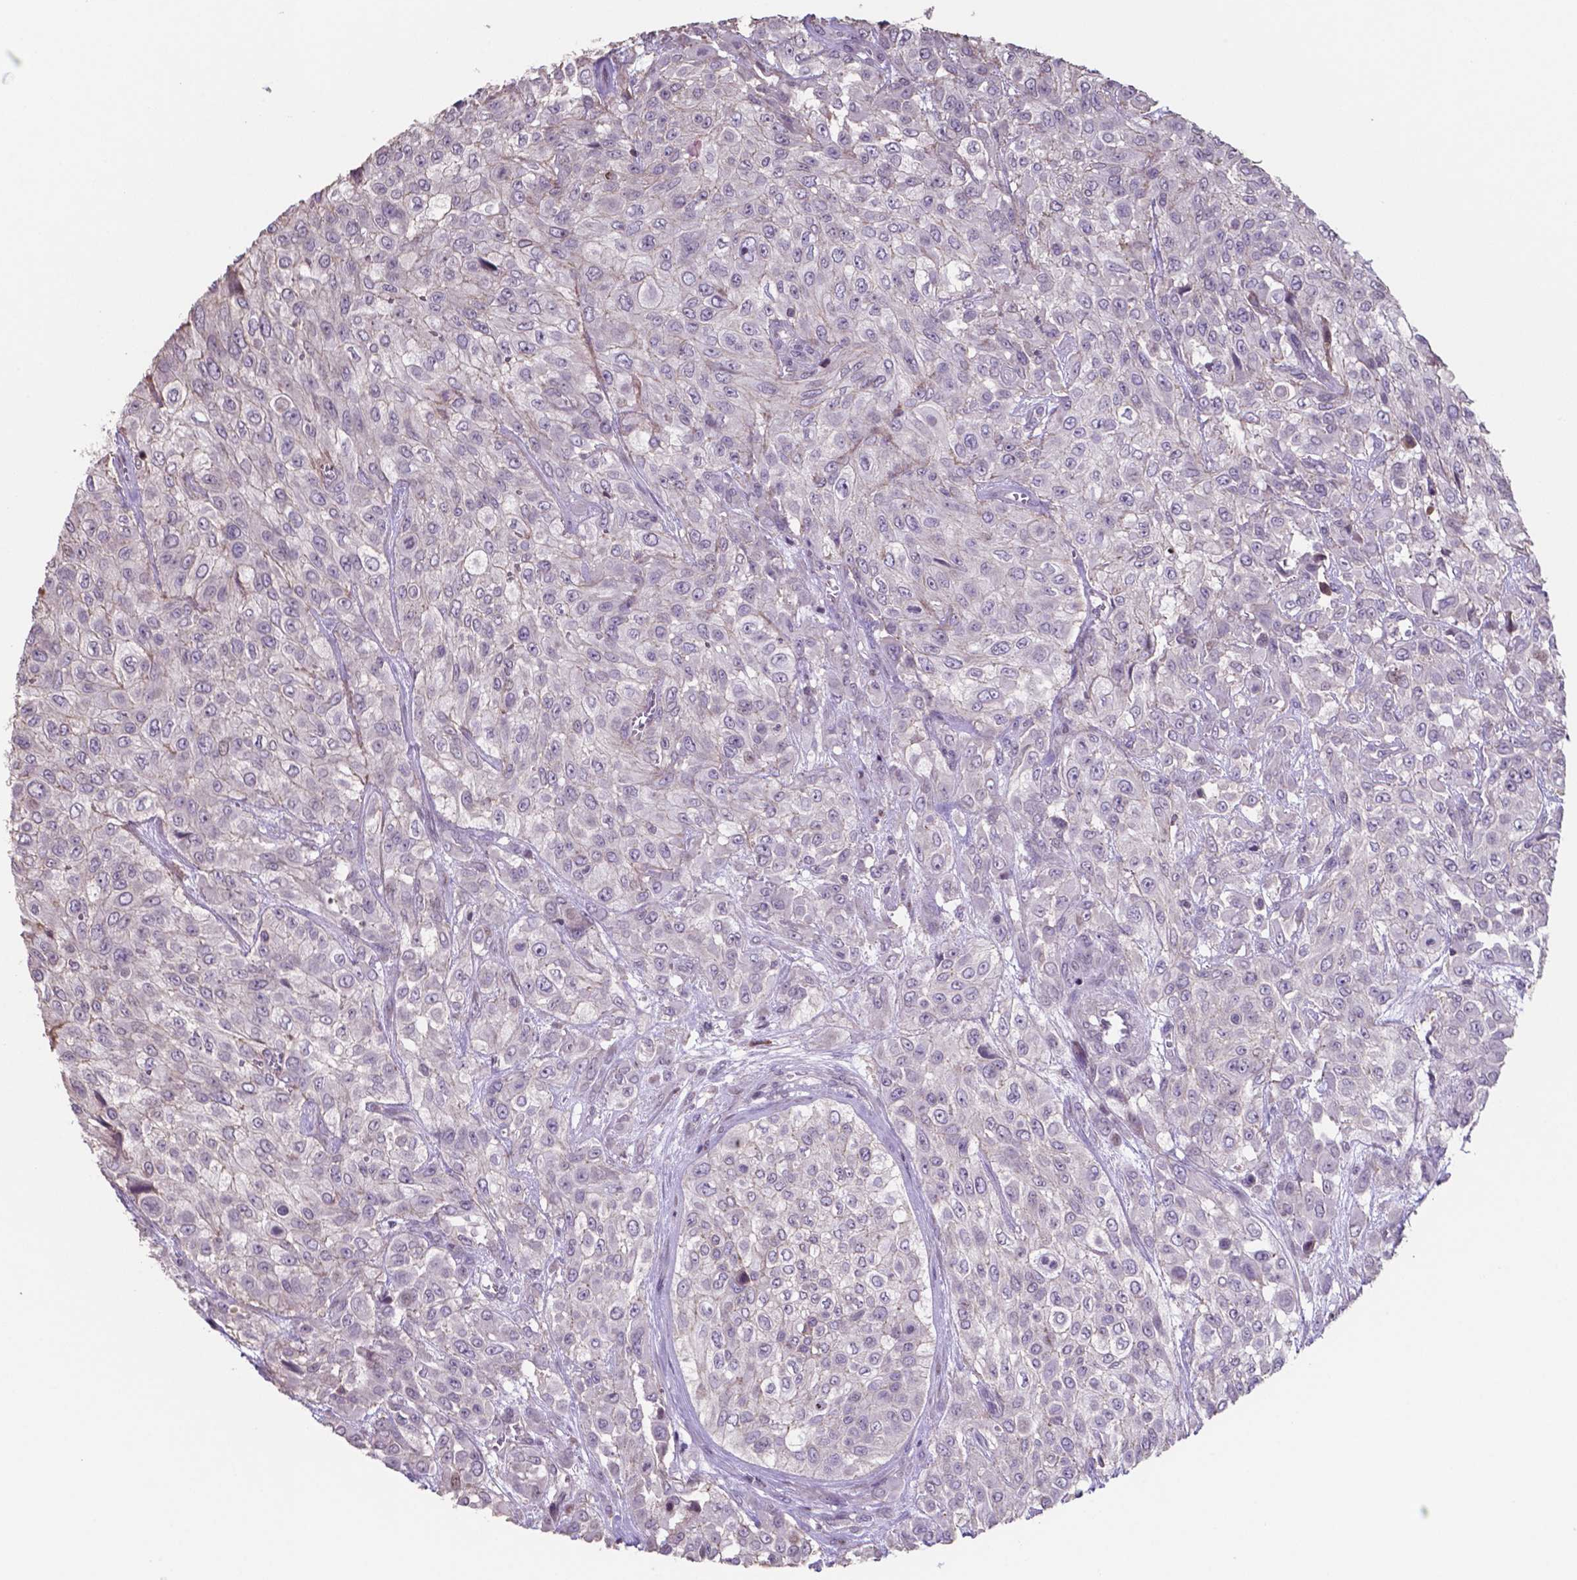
{"staining": {"intensity": "negative", "quantity": "none", "location": "none"}, "tissue": "urothelial cancer", "cell_type": "Tumor cells", "image_type": "cancer", "snomed": [{"axis": "morphology", "description": "Urothelial carcinoma, High grade"}, {"axis": "topography", "description": "Urinary bladder"}], "caption": "An IHC photomicrograph of urothelial carcinoma (high-grade) is shown. There is no staining in tumor cells of urothelial carcinoma (high-grade).", "gene": "MLC1", "patient": {"sex": "male", "age": 57}}